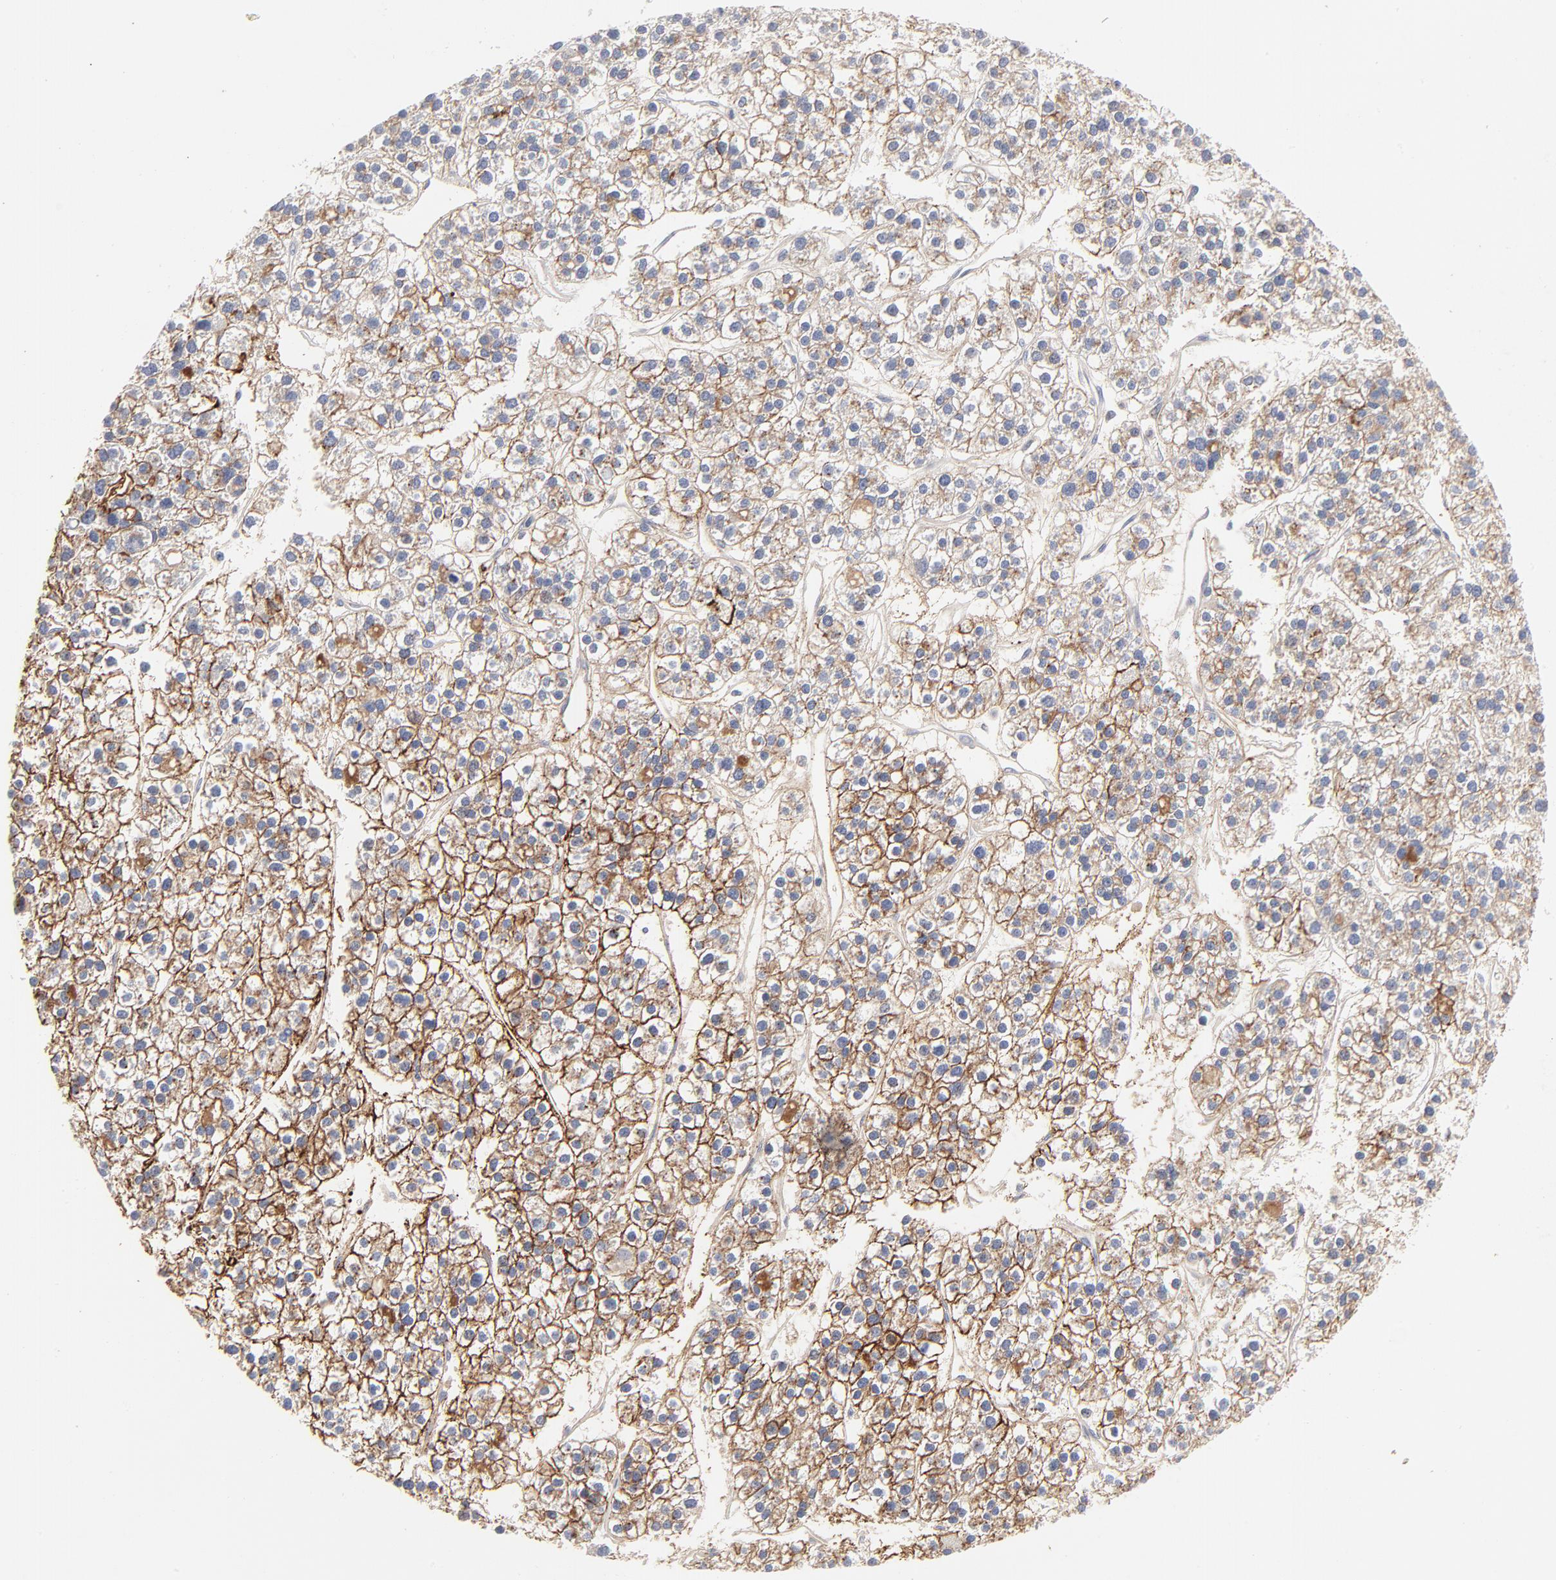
{"staining": {"intensity": "strong", "quantity": "25%-75%", "location": "cytoplasmic/membranous"}, "tissue": "liver cancer", "cell_type": "Tumor cells", "image_type": "cancer", "snomed": [{"axis": "morphology", "description": "Carcinoma, Hepatocellular, NOS"}, {"axis": "topography", "description": "Liver"}], "caption": "A high amount of strong cytoplasmic/membranous positivity is identified in approximately 25%-75% of tumor cells in liver cancer tissue.", "gene": "CCR3", "patient": {"sex": "female", "age": 85}}